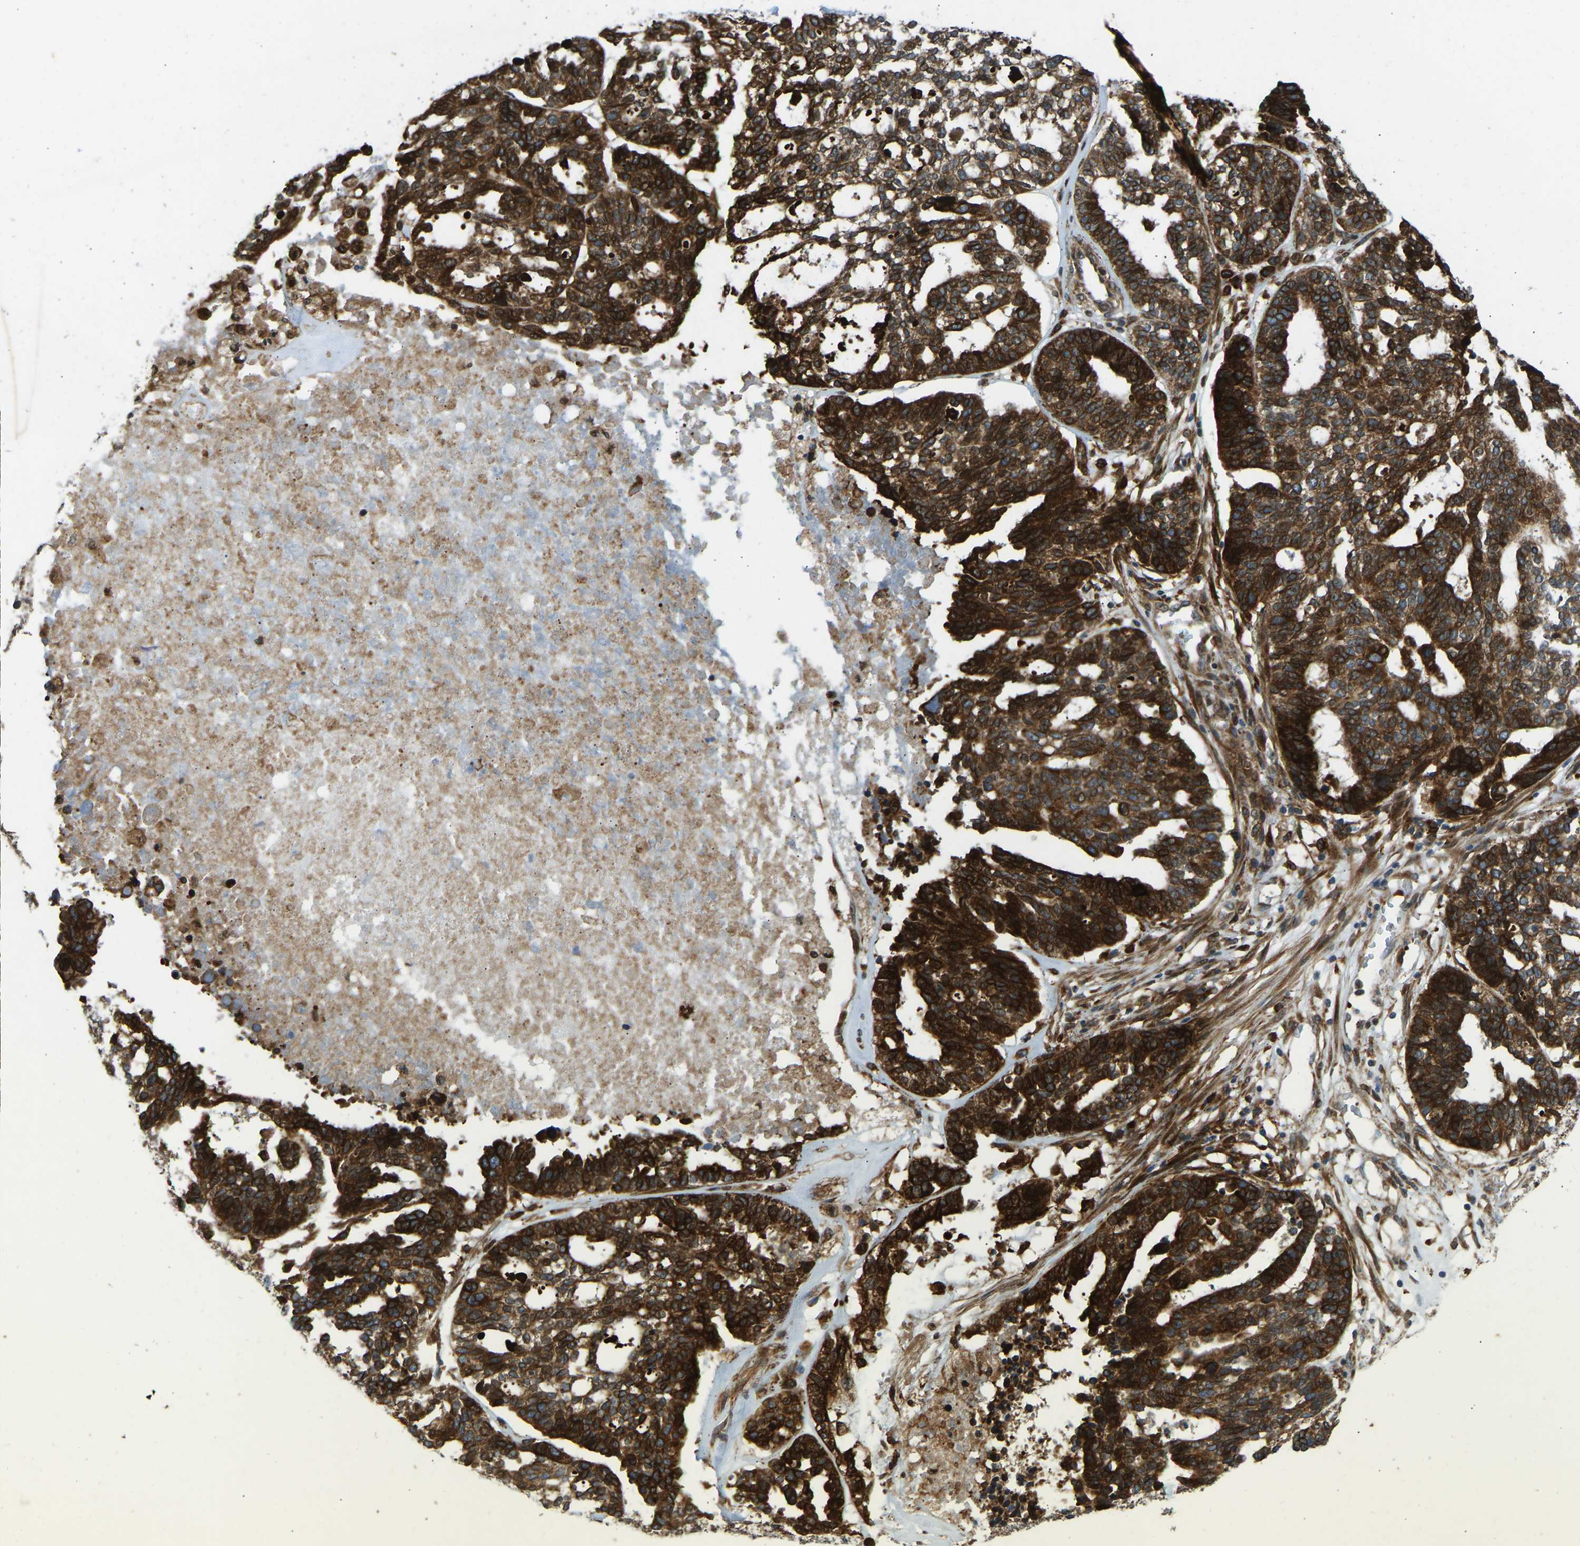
{"staining": {"intensity": "strong", "quantity": ">75%", "location": "cytoplasmic/membranous"}, "tissue": "ovarian cancer", "cell_type": "Tumor cells", "image_type": "cancer", "snomed": [{"axis": "morphology", "description": "Cystadenocarcinoma, serous, NOS"}, {"axis": "topography", "description": "Ovary"}], "caption": "Strong cytoplasmic/membranous expression for a protein is identified in about >75% of tumor cells of ovarian serous cystadenocarcinoma using immunohistochemistry.", "gene": "OS9", "patient": {"sex": "female", "age": 59}}